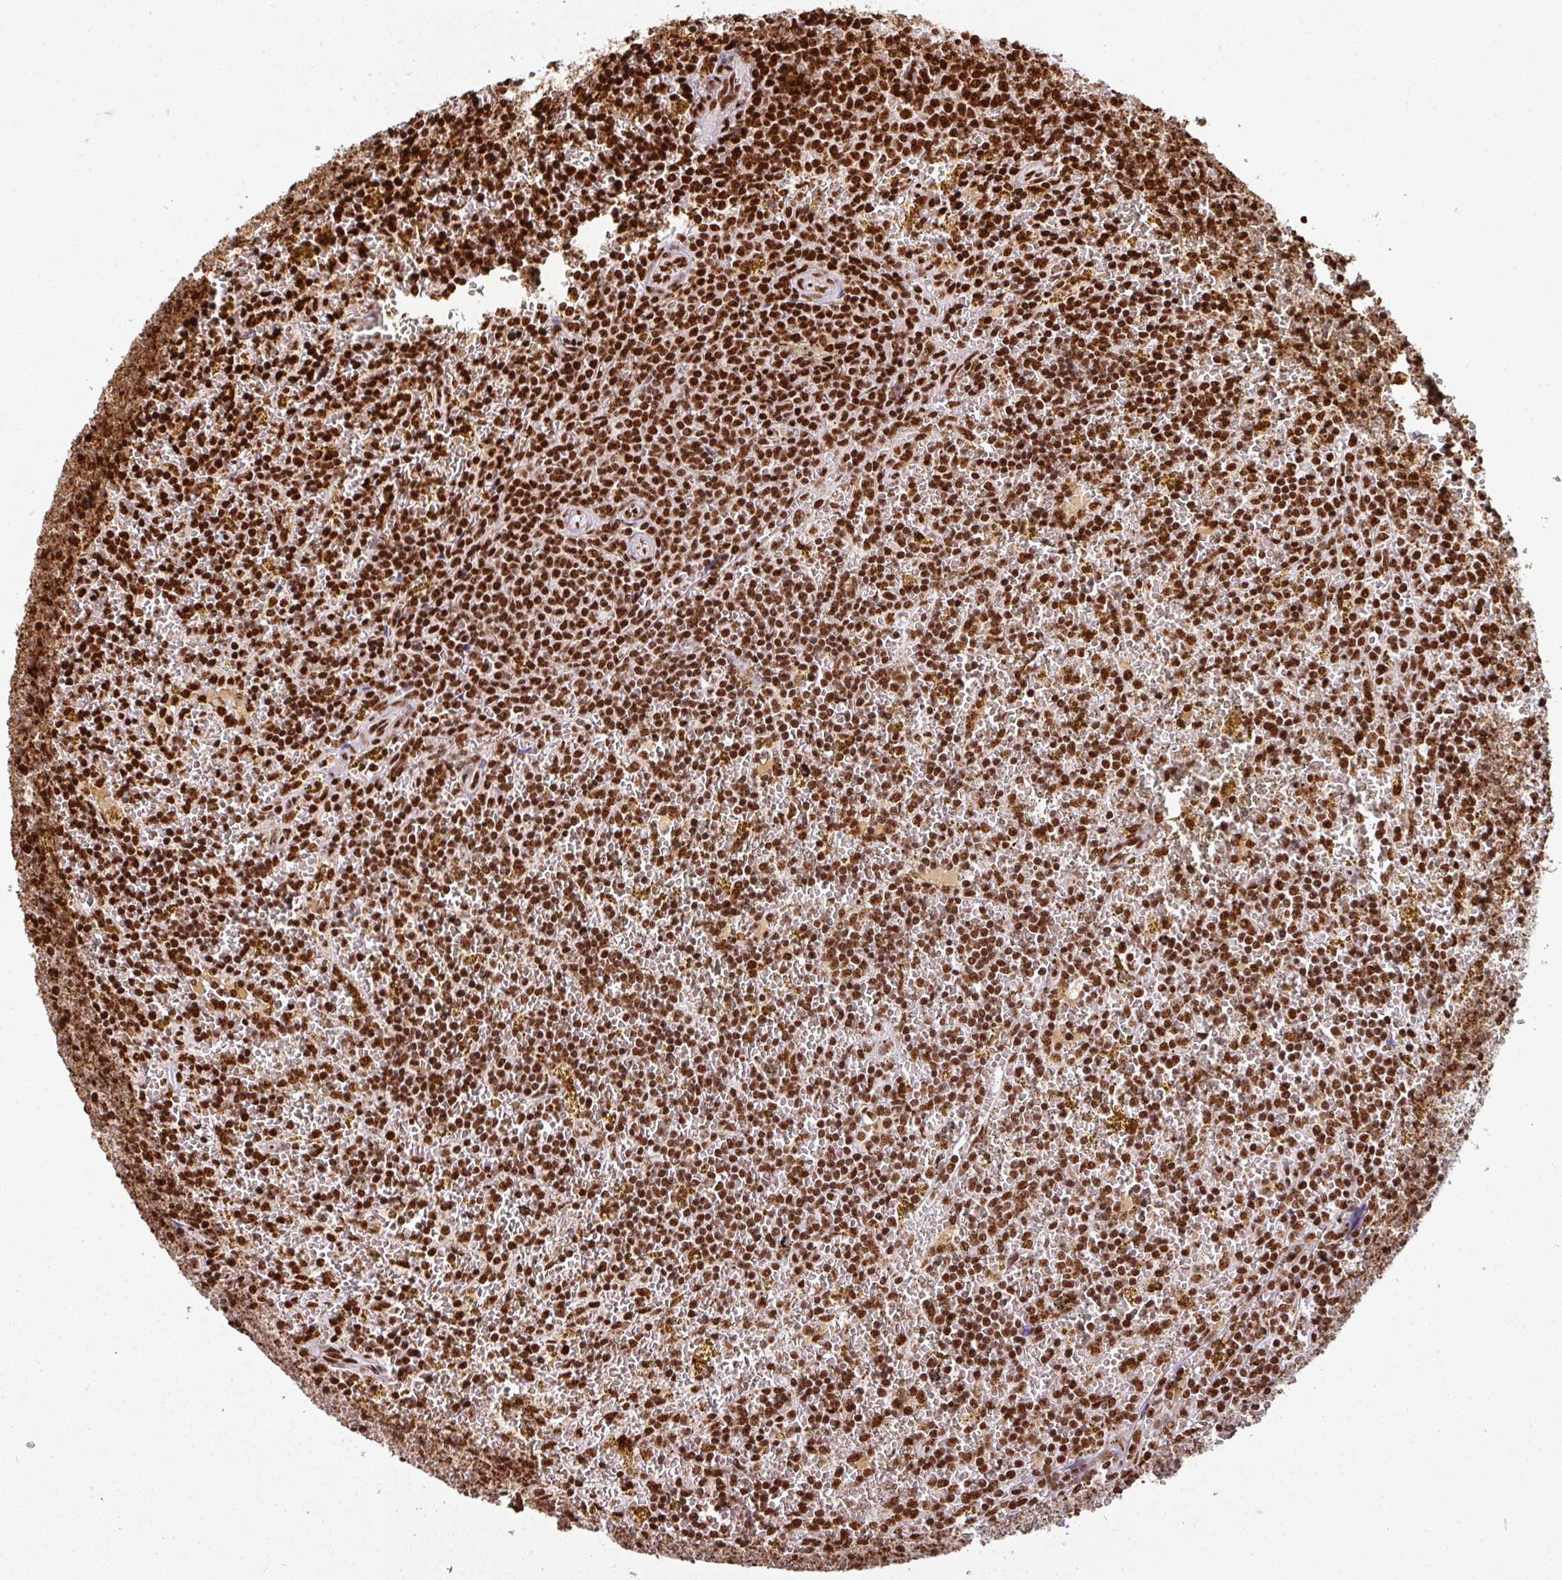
{"staining": {"intensity": "strong", "quantity": ">75%", "location": "nuclear"}, "tissue": "lymphoma", "cell_type": "Tumor cells", "image_type": "cancer", "snomed": [{"axis": "morphology", "description": "Malignant lymphoma, non-Hodgkin's type, Low grade"}, {"axis": "topography", "description": "Spleen"}, {"axis": "topography", "description": "Lymph node"}], "caption": "Human lymphoma stained with a brown dye reveals strong nuclear positive staining in about >75% of tumor cells.", "gene": "SIK3", "patient": {"sex": "female", "age": 66}}